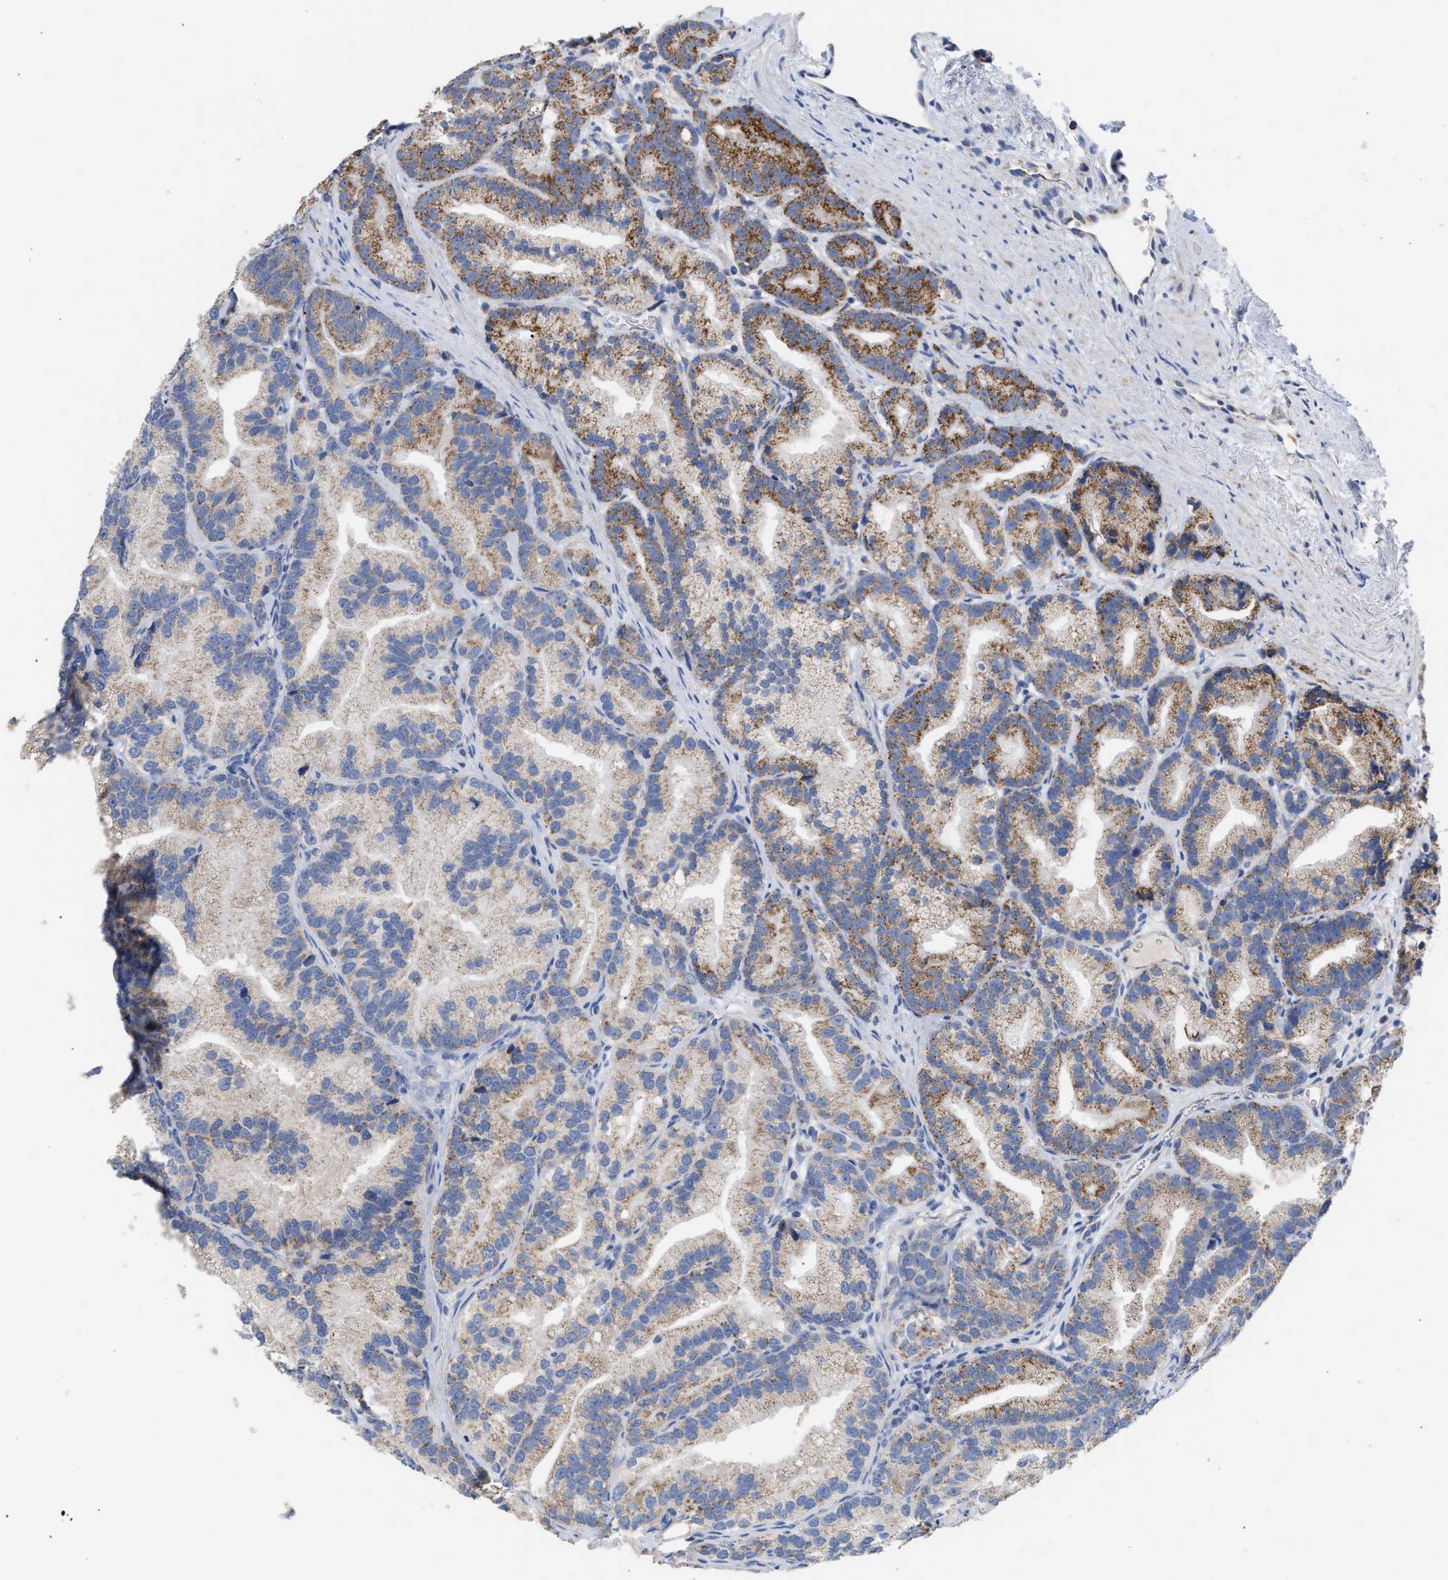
{"staining": {"intensity": "moderate", "quantity": ">75%", "location": "cytoplasmic/membranous"}, "tissue": "prostate cancer", "cell_type": "Tumor cells", "image_type": "cancer", "snomed": [{"axis": "morphology", "description": "Adenocarcinoma, Low grade"}, {"axis": "topography", "description": "Prostate"}], "caption": "The image shows immunohistochemical staining of prostate cancer (low-grade adenocarcinoma). There is moderate cytoplasmic/membranous expression is seen in about >75% of tumor cells. (DAB IHC, brown staining for protein, blue staining for nuclei).", "gene": "ACOT13", "patient": {"sex": "male", "age": 89}}